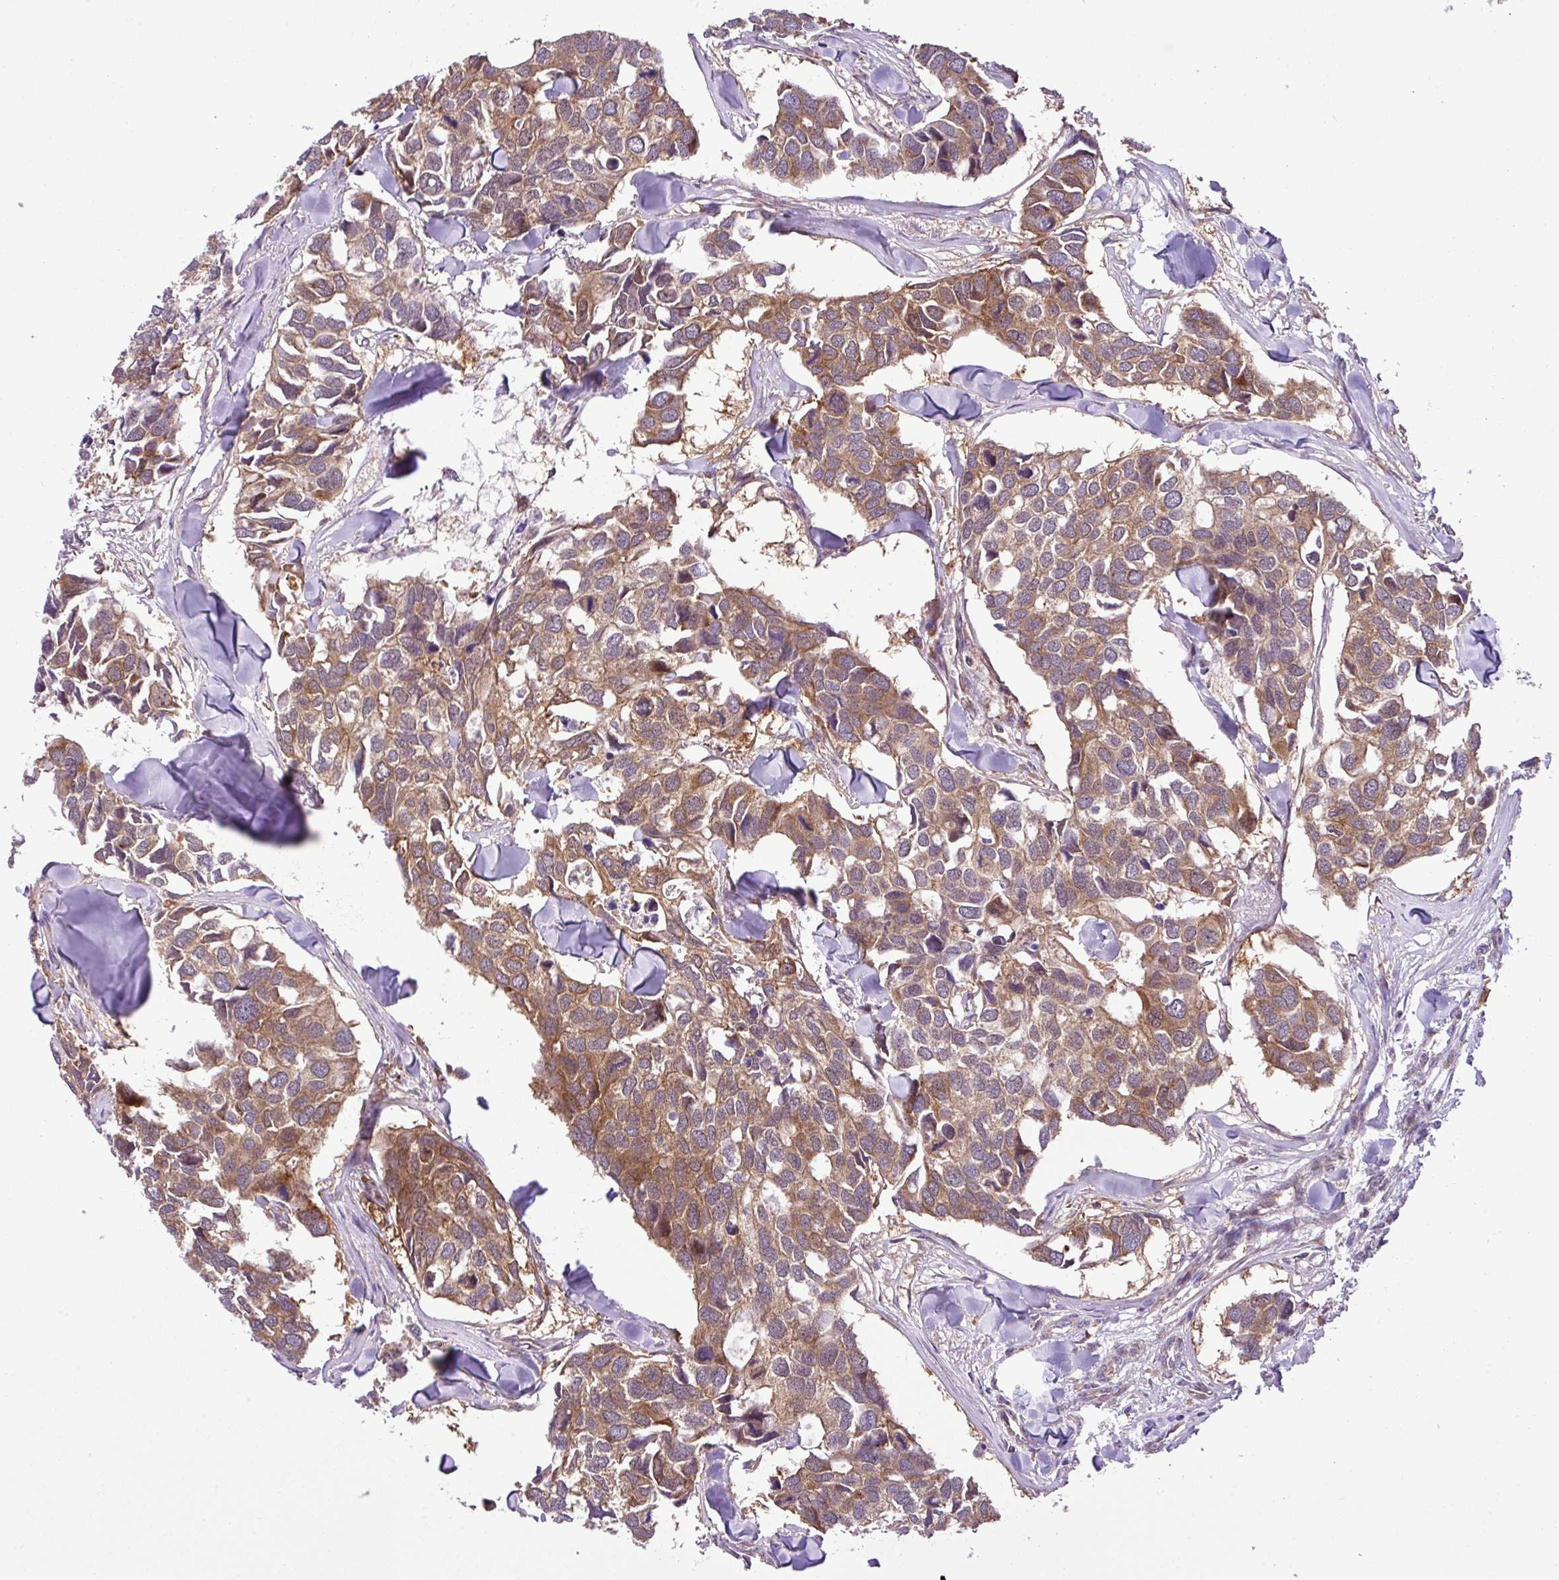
{"staining": {"intensity": "moderate", "quantity": ">75%", "location": "cytoplasmic/membranous"}, "tissue": "breast cancer", "cell_type": "Tumor cells", "image_type": "cancer", "snomed": [{"axis": "morphology", "description": "Duct carcinoma"}, {"axis": "topography", "description": "Breast"}], "caption": "Brown immunohistochemical staining in human invasive ductal carcinoma (breast) exhibits moderate cytoplasmic/membranous staining in approximately >75% of tumor cells.", "gene": "DLGAP4", "patient": {"sex": "female", "age": 83}}